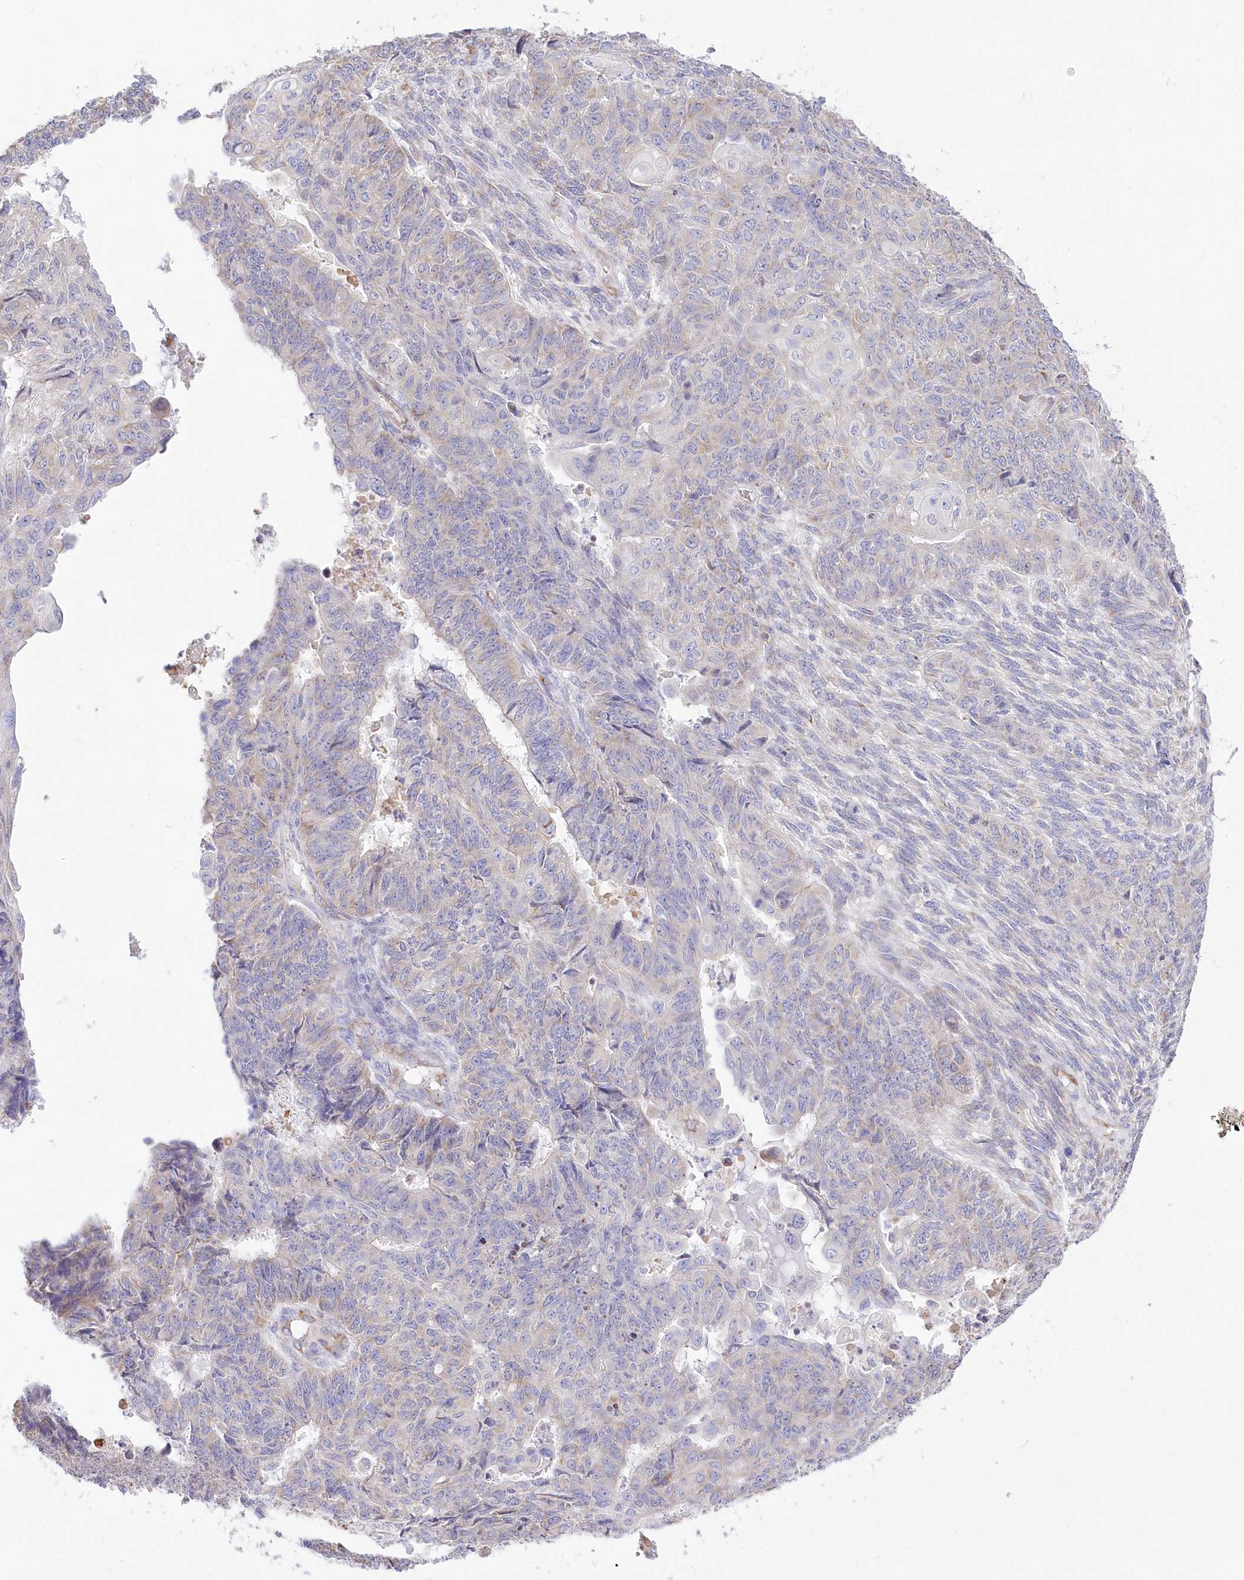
{"staining": {"intensity": "negative", "quantity": "none", "location": "none"}, "tissue": "endometrial cancer", "cell_type": "Tumor cells", "image_type": "cancer", "snomed": [{"axis": "morphology", "description": "Adenocarcinoma, NOS"}, {"axis": "topography", "description": "Endometrium"}], "caption": "DAB (3,3'-diaminobenzidine) immunohistochemical staining of human endometrial cancer demonstrates no significant staining in tumor cells. Brightfield microscopy of immunohistochemistry (IHC) stained with DAB (brown) and hematoxylin (blue), captured at high magnification.", "gene": "STT3B", "patient": {"sex": "female", "age": 32}}